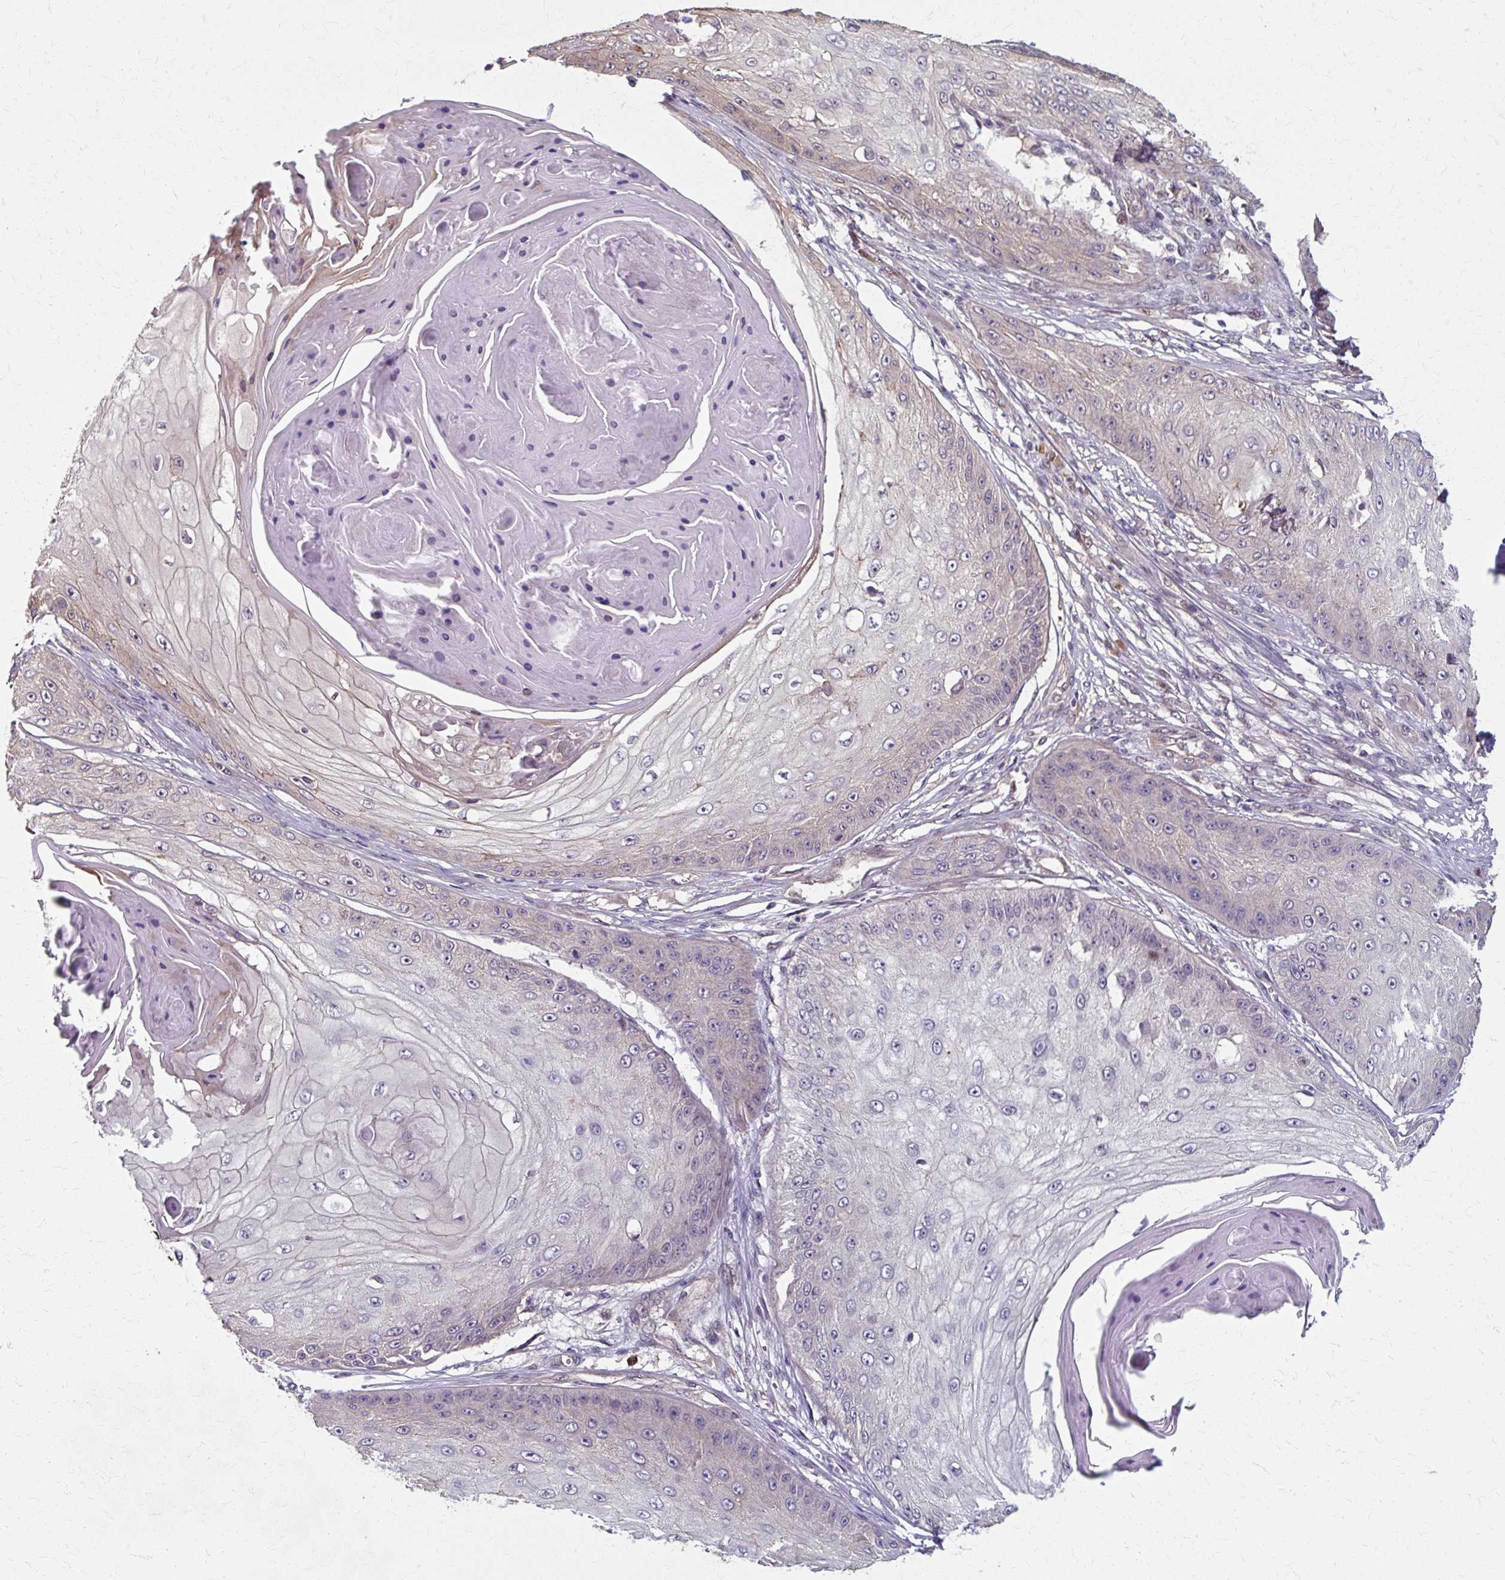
{"staining": {"intensity": "negative", "quantity": "none", "location": "none"}, "tissue": "skin cancer", "cell_type": "Tumor cells", "image_type": "cancer", "snomed": [{"axis": "morphology", "description": "Squamous cell carcinoma, NOS"}, {"axis": "topography", "description": "Skin"}], "caption": "High power microscopy micrograph of an immunohistochemistry histopathology image of skin squamous cell carcinoma, revealing no significant positivity in tumor cells.", "gene": "ZNF555", "patient": {"sex": "male", "age": 70}}